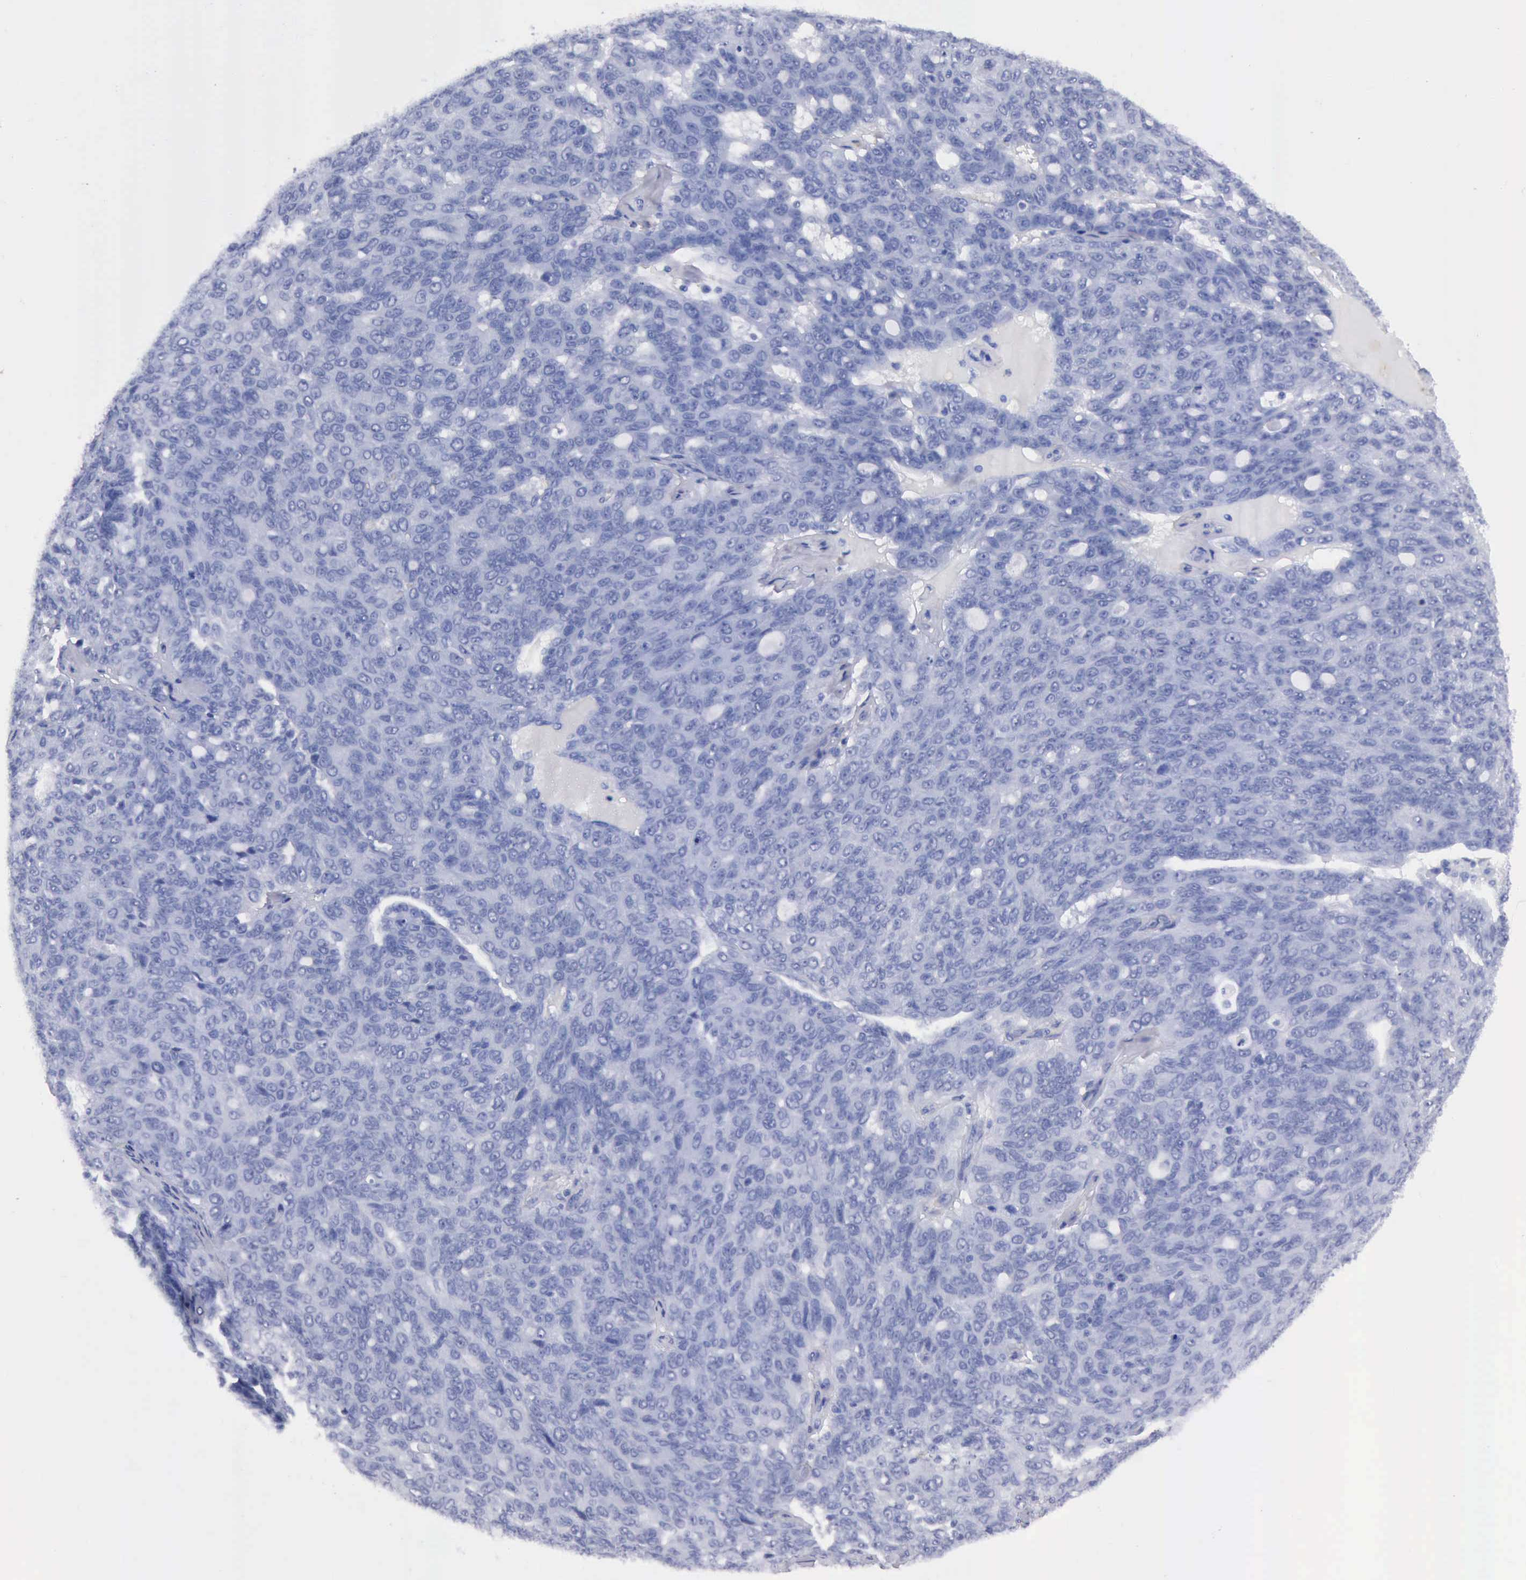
{"staining": {"intensity": "negative", "quantity": "none", "location": "none"}, "tissue": "ovarian cancer", "cell_type": "Tumor cells", "image_type": "cancer", "snomed": [{"axis": "morphology", "description": "Carcinoma, endometroid"}, {"axis": "topography", "description": "Ovary"}], "caption": "This is an immunohistochemistry (IHC) histopathology image of human endometroid carcinoma (ovarian). There is no expression in tumor cells.", "gene": "CYP19A1", "patient": {"sex": "female", "age": 60}}